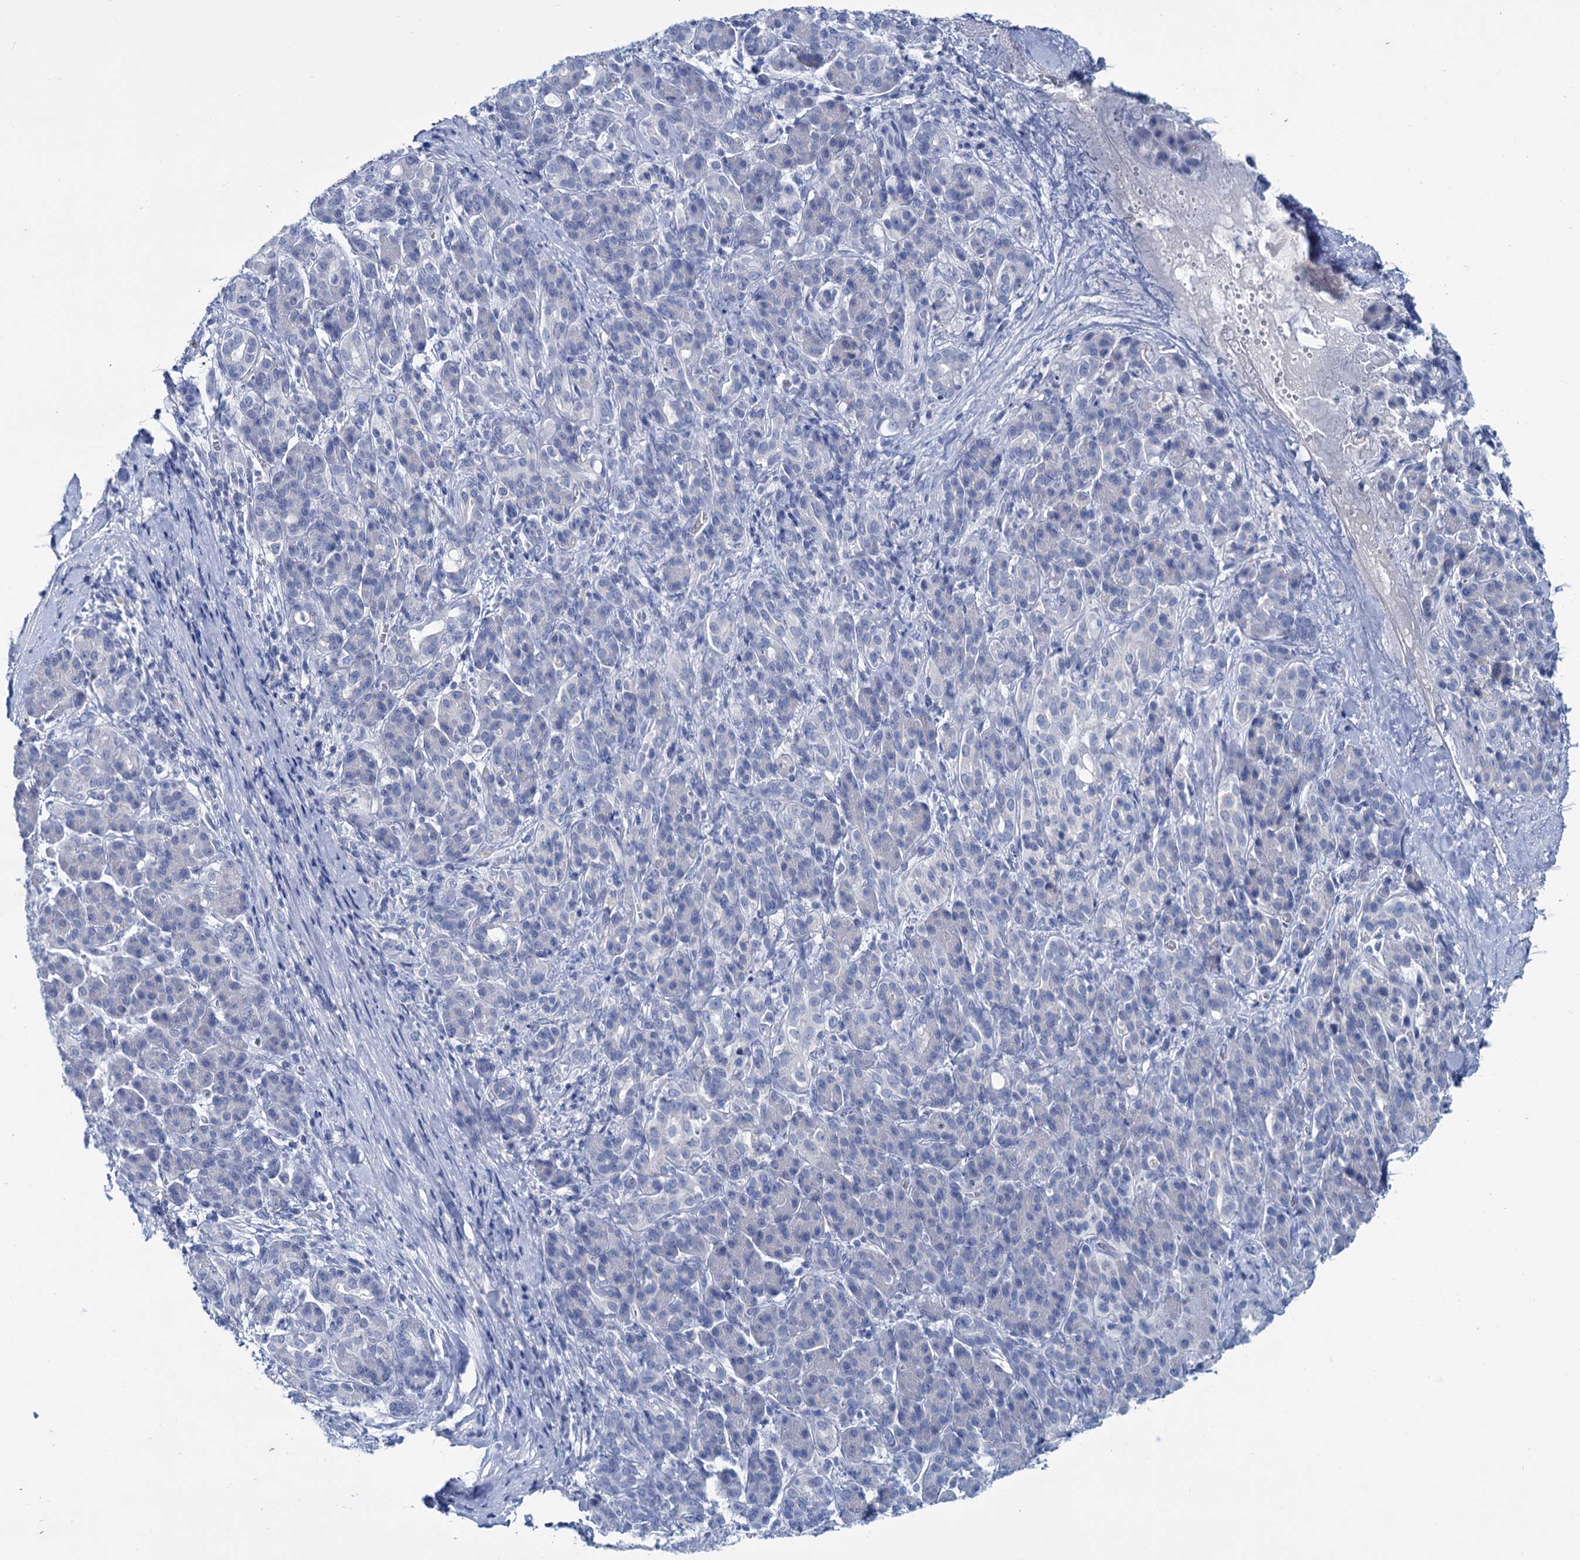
{"staining": {"intensity": "negative", "quantity": "none", "location": "none"}, "tissue": "pancreatic cancer", "cell_type": "Tumor cells", "image_type": "cancer", "snomed": [{"axis": "morphology", "description": "Adenocarcinoma, NOS"}, {"axis": "topography", "description": "Pancreas"}], "caption": "This is an immunohistochemistry histopathology image of human adenocarcinoma (pancreatic). There is no positivity in tumor cells.", "gene": "MYOZ3", "patient": {"sex": "male", "age": 59}}